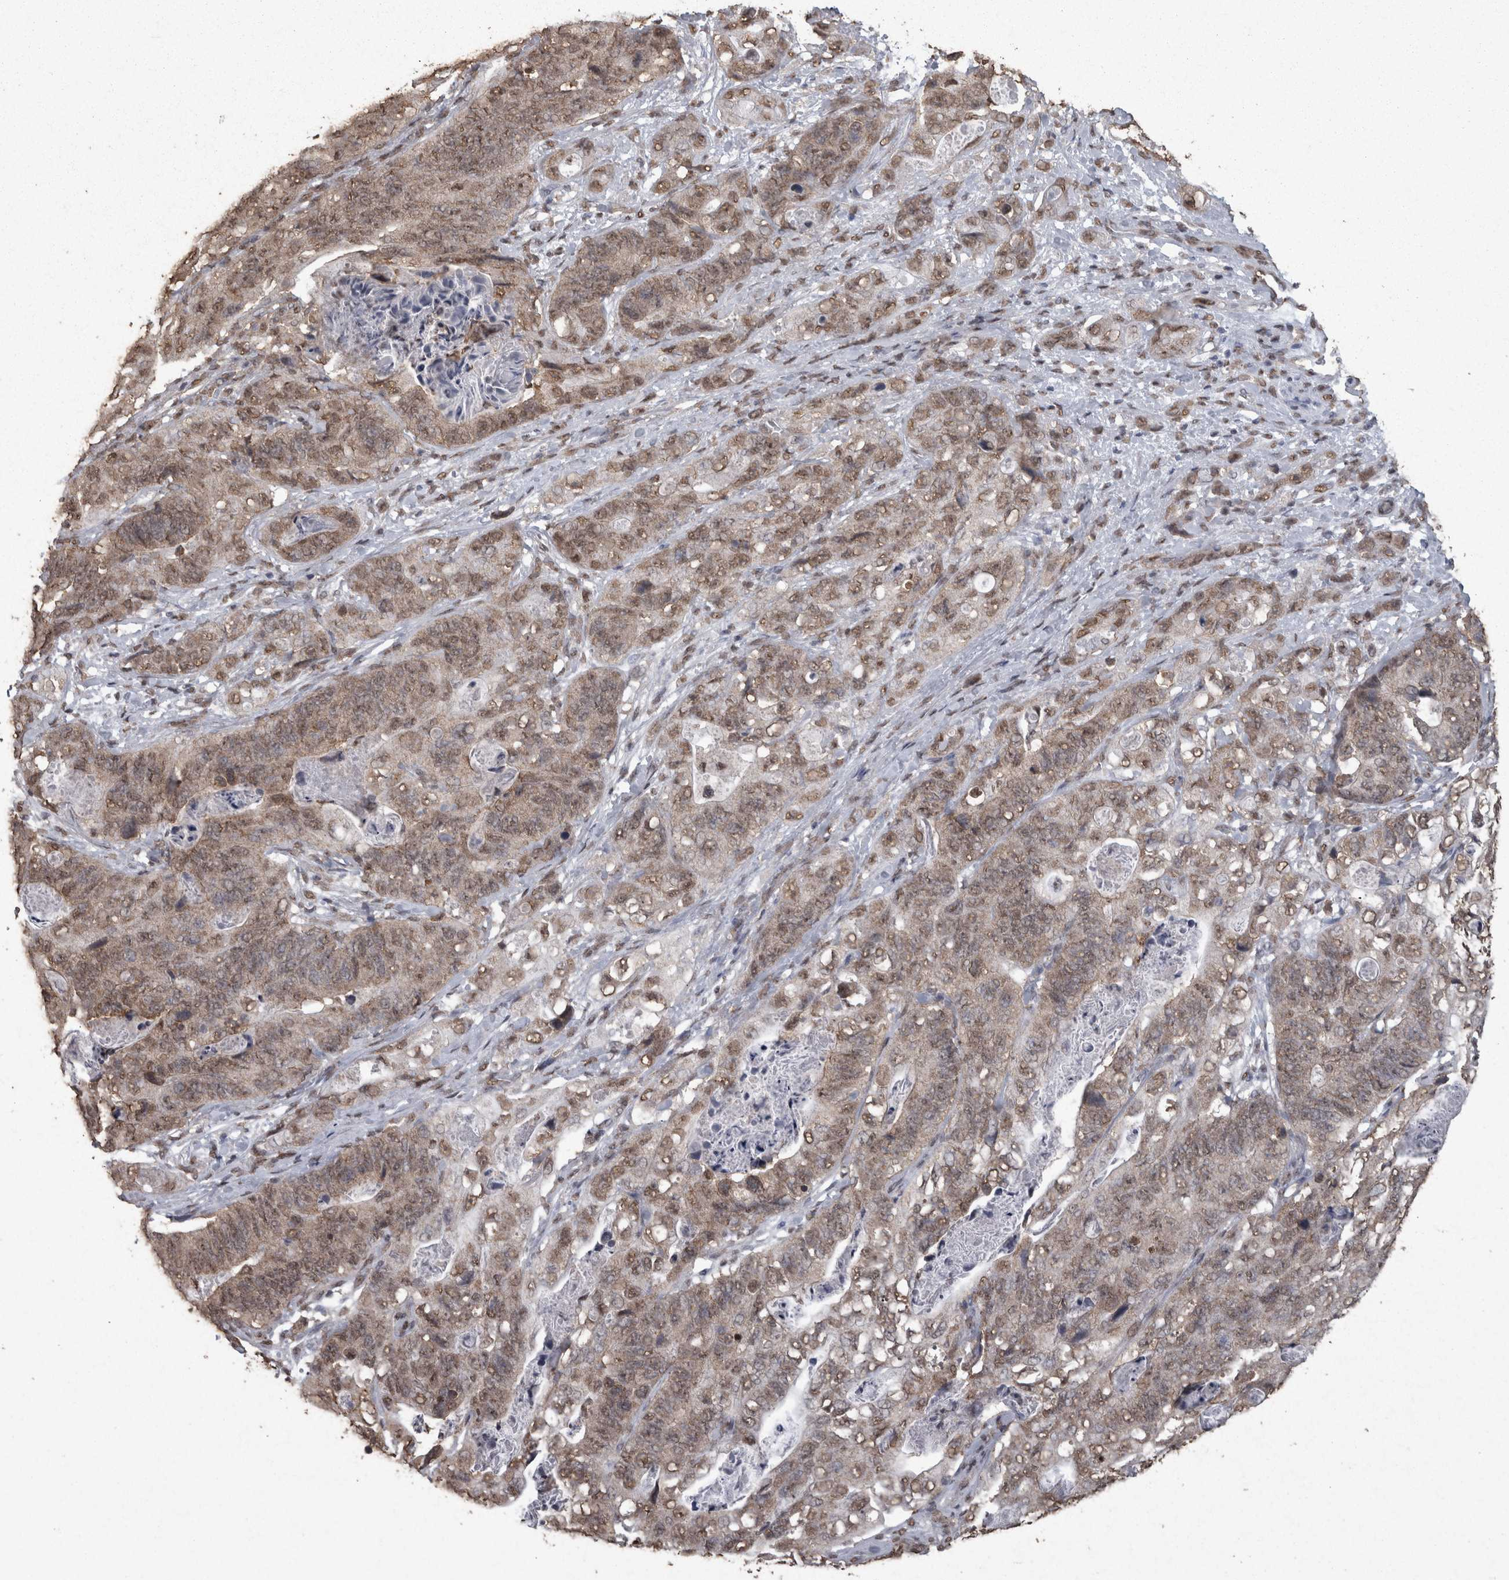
{"staining": {"intensity": "weak", "quantity": ">75%", "location": "cytoplasmic/membranous,nuclear"}, "tissue": "stomach cancer", "cell_type": "Tumor cells", "image_type": "cancer", "snomed": [{"axis": "morphology", "description": "Adenocarcinoma, NOS"}, {"axis": "topography", "description": "Stomach"}], "caption": "Approximately >75% of tumor cells in human stomach adenocarcinoma demonstrate weak cytoplasmic/membranous and nuclear protein staining as visualized by brown immunohistochemical staining.", "gene": "SMAD7", "patient": {"sex": "female", "age": 89}}